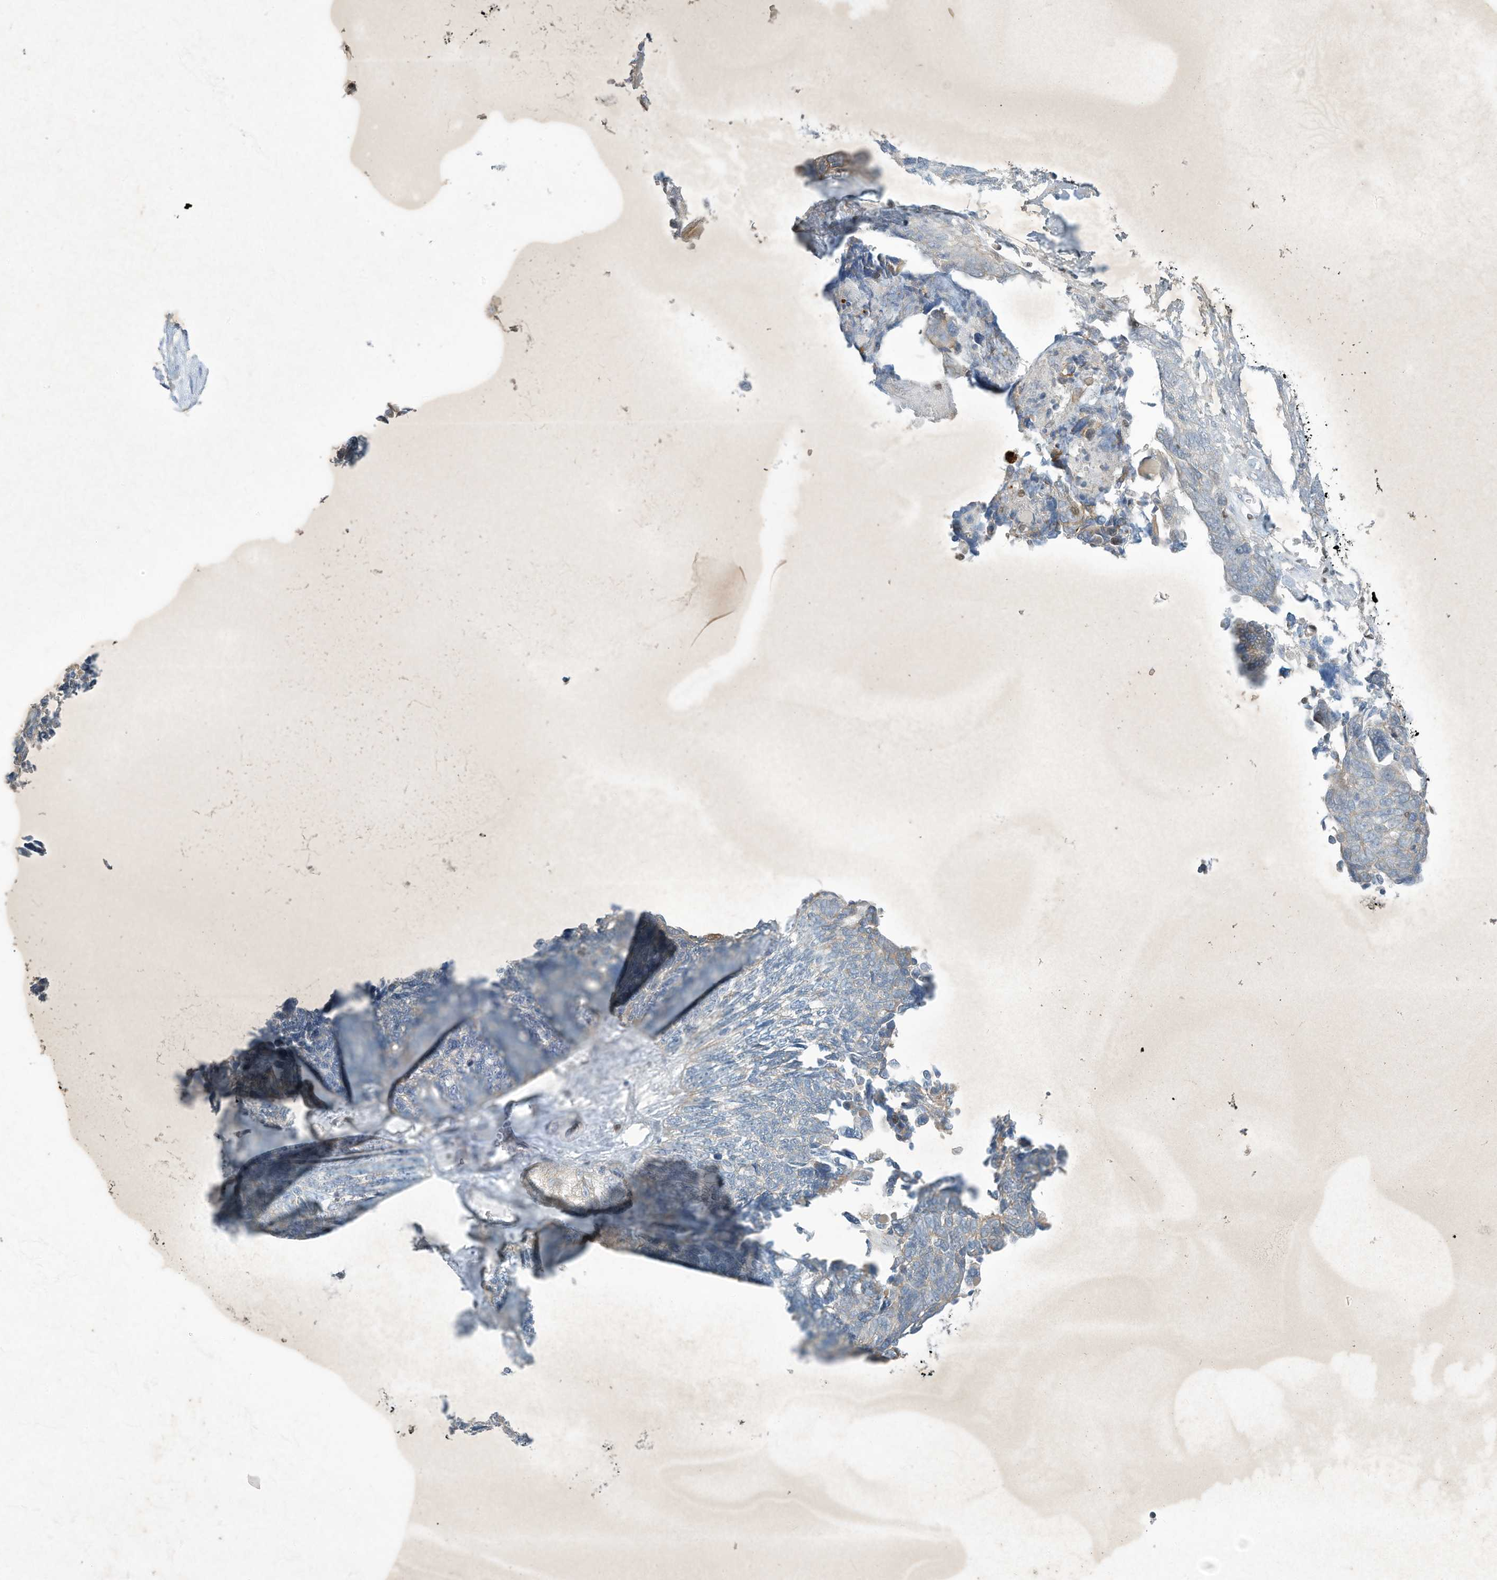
{"staining": {"intensity": "negative", "quantity": "none", "location": "none"}, "tissue": "ovarian cancer", "cell_type": "Tumor cells", "image_type": "cancer", "snomed": [{"axis": "morphology", "description": "Cystadenocarcinoma, serous, NOS"}, {"axis": "topography", "description": "Ovary"}], "caption": "Immunohistochemical staining of human serous cystadenocarcinoma (ovarian) shows no significant positivity in tumor cells. Brightfield microscopy of immunohistochemistry stained with DAB (brown) and hematoxylin (blue), captured at high magnification.", "gene": "TUBE1", "patient": {"sex": "female", "age": 79}}